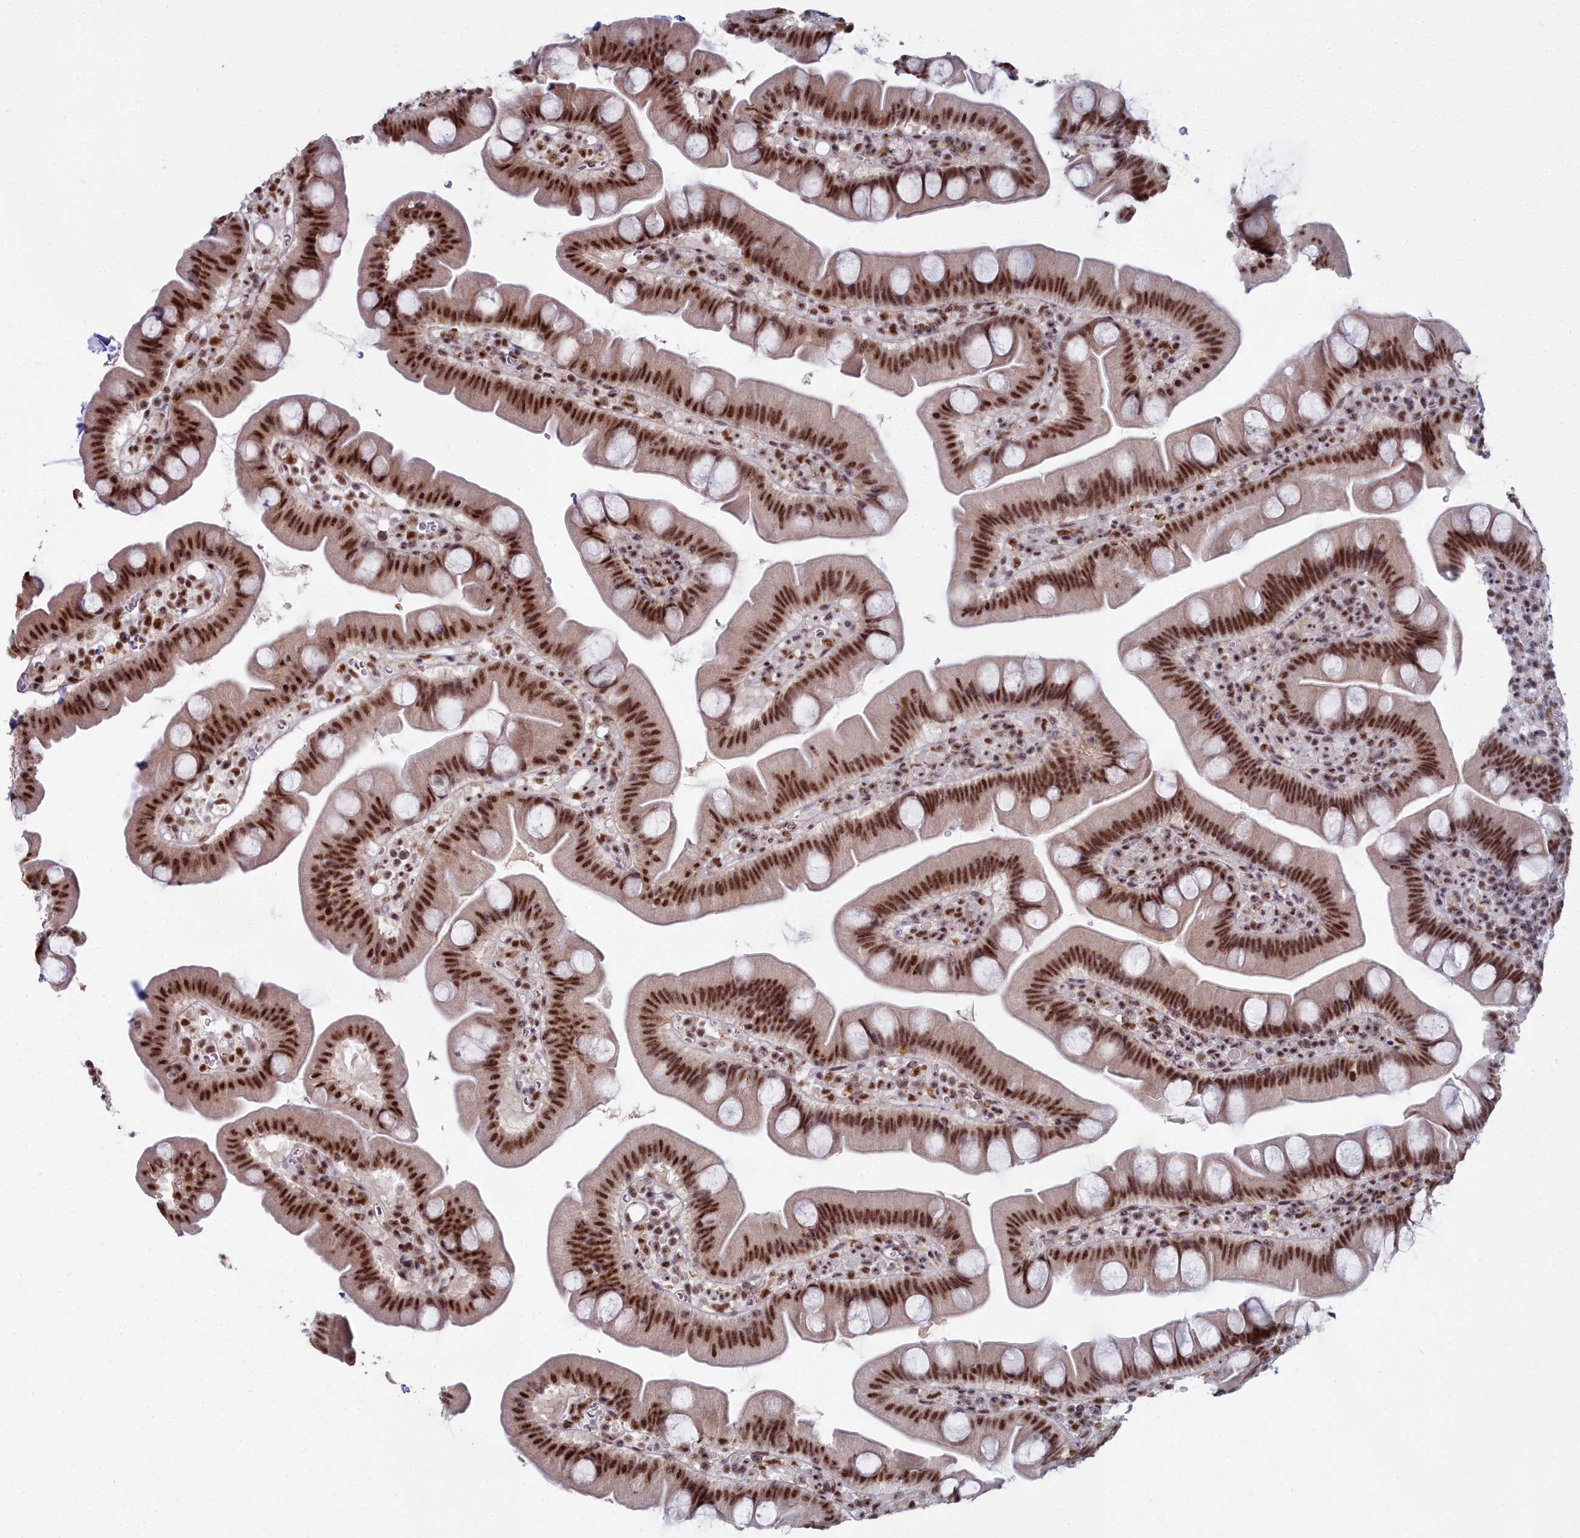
{"staining": {"intensity": "strong", "quantity": ">75%", "location": "nuclear"}, "tissue": "small intestine", "cell_type": "Glandular cells", "image_type": "normal", "snomed": [{"axis": "morphology", "description": "Normal tissue, NOS"}, {"axis": "topography", "description": "Small intestine"}], "caption": "Immunohistochemistry (IHC) staining of unremarkable small intestine, which shows high levels of strong nuclear expression in about >75% of glandular cells indicating strong nuclear protein staining. The staining was performed using DAB (brown) for protein detection and nuclei were counterstained in hematoxylin (blue).", "gene": "SF3B3", "patient": {"sex": "female", "age": 68}}